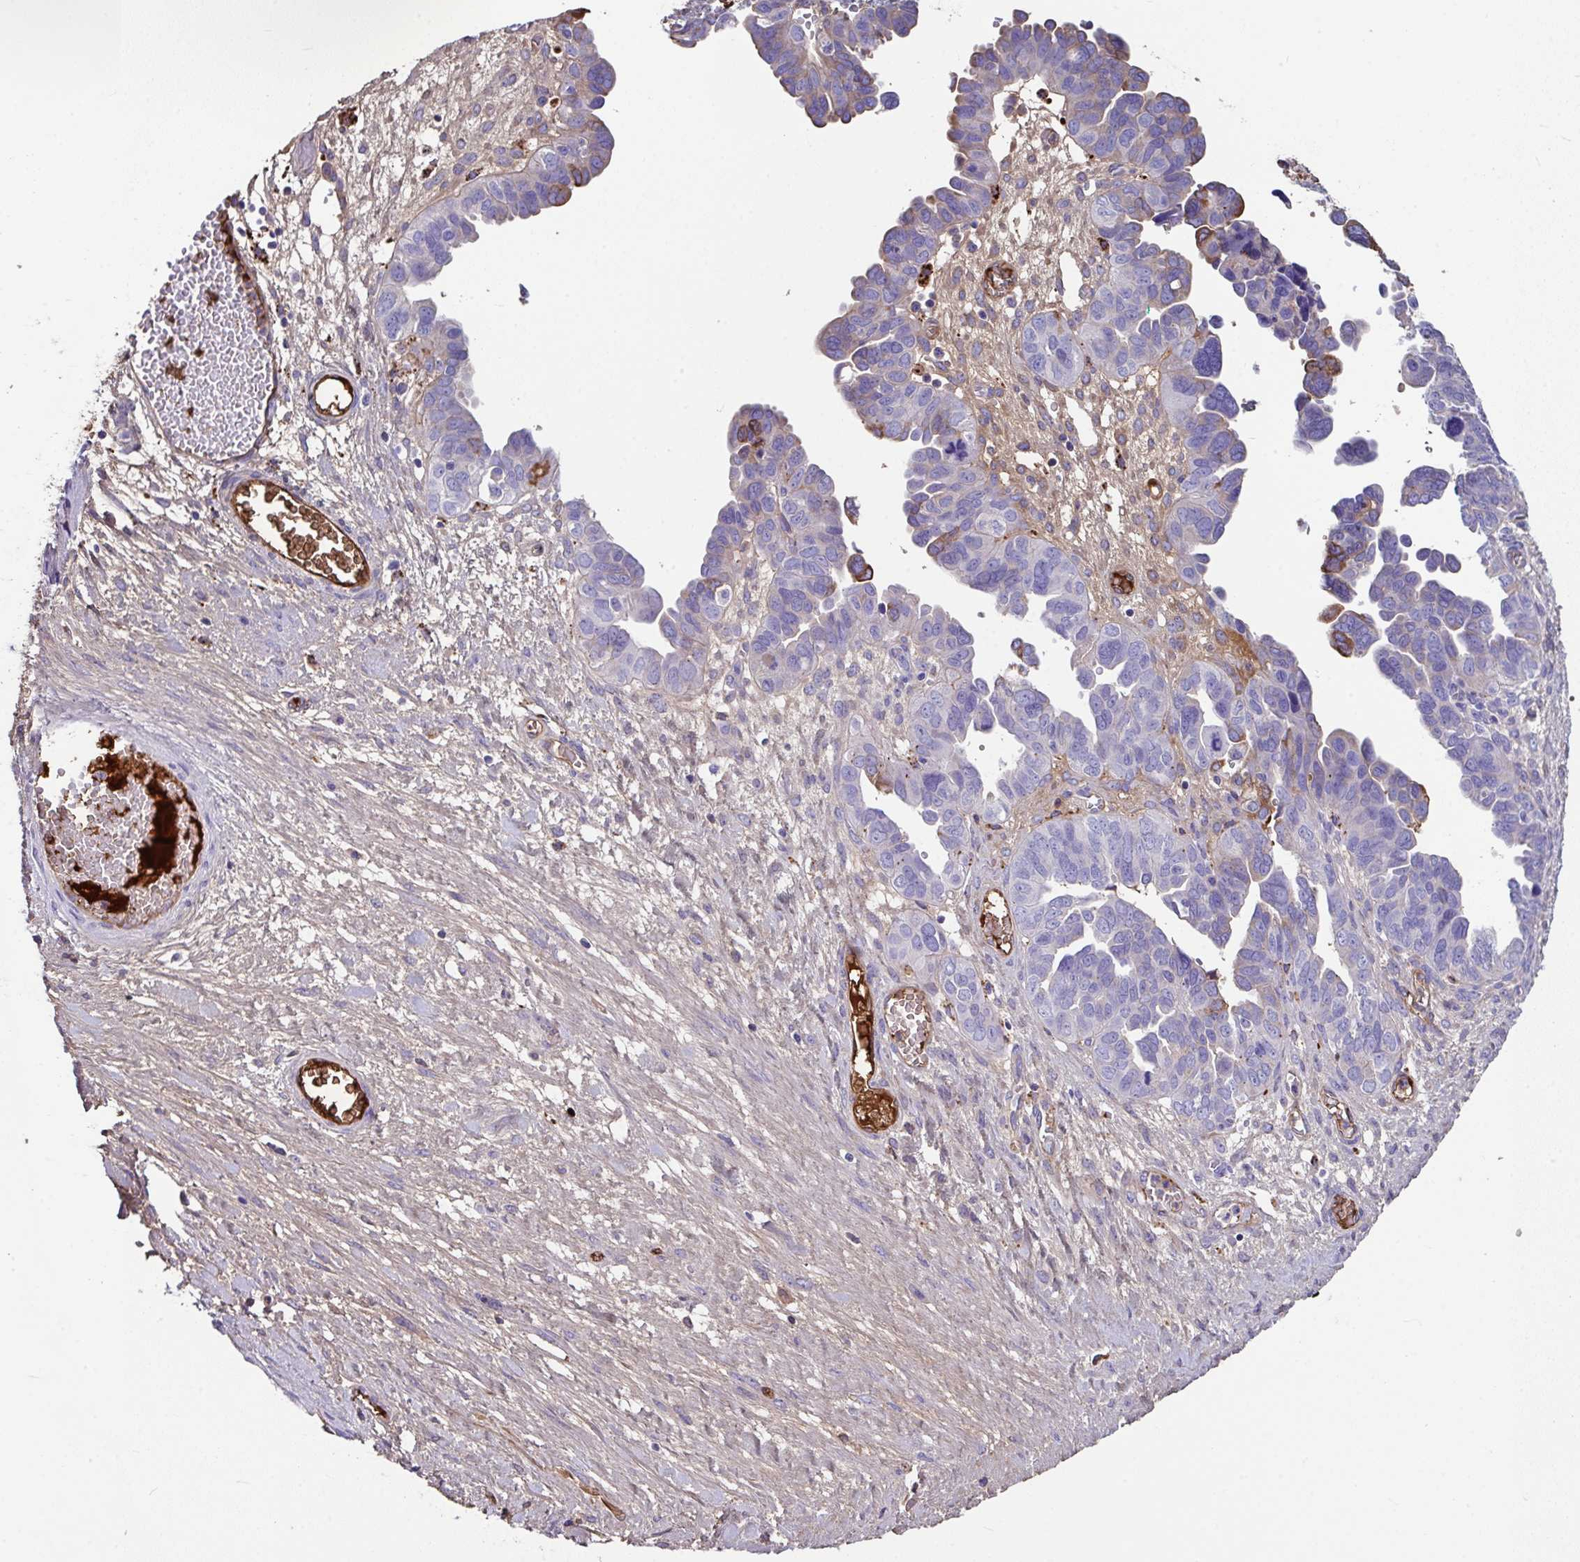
{"staining": {"intensity": "moderate", "quantity": "<25%", "location": "cytoplasmic/membranous"}, "tissue": "ovarian cancer", "cell_type": "Tumor cells", "image_type": "cancer", "snomed": [{"axis": "morphology", "description": "Cystadenocarcinoma, serous, NOS"}, {"axis": "topography", "description": "Ovary"}], "caption": "Human ovarian cancer (serous cystadenocarcinoma) stained for a protein (brown) exhibits moderate cytoplasmic/membranous positive positivity in about <25% of tumor cells.", "gene": "ZNF813", "patient": {"sex": "female", "age": 64}}